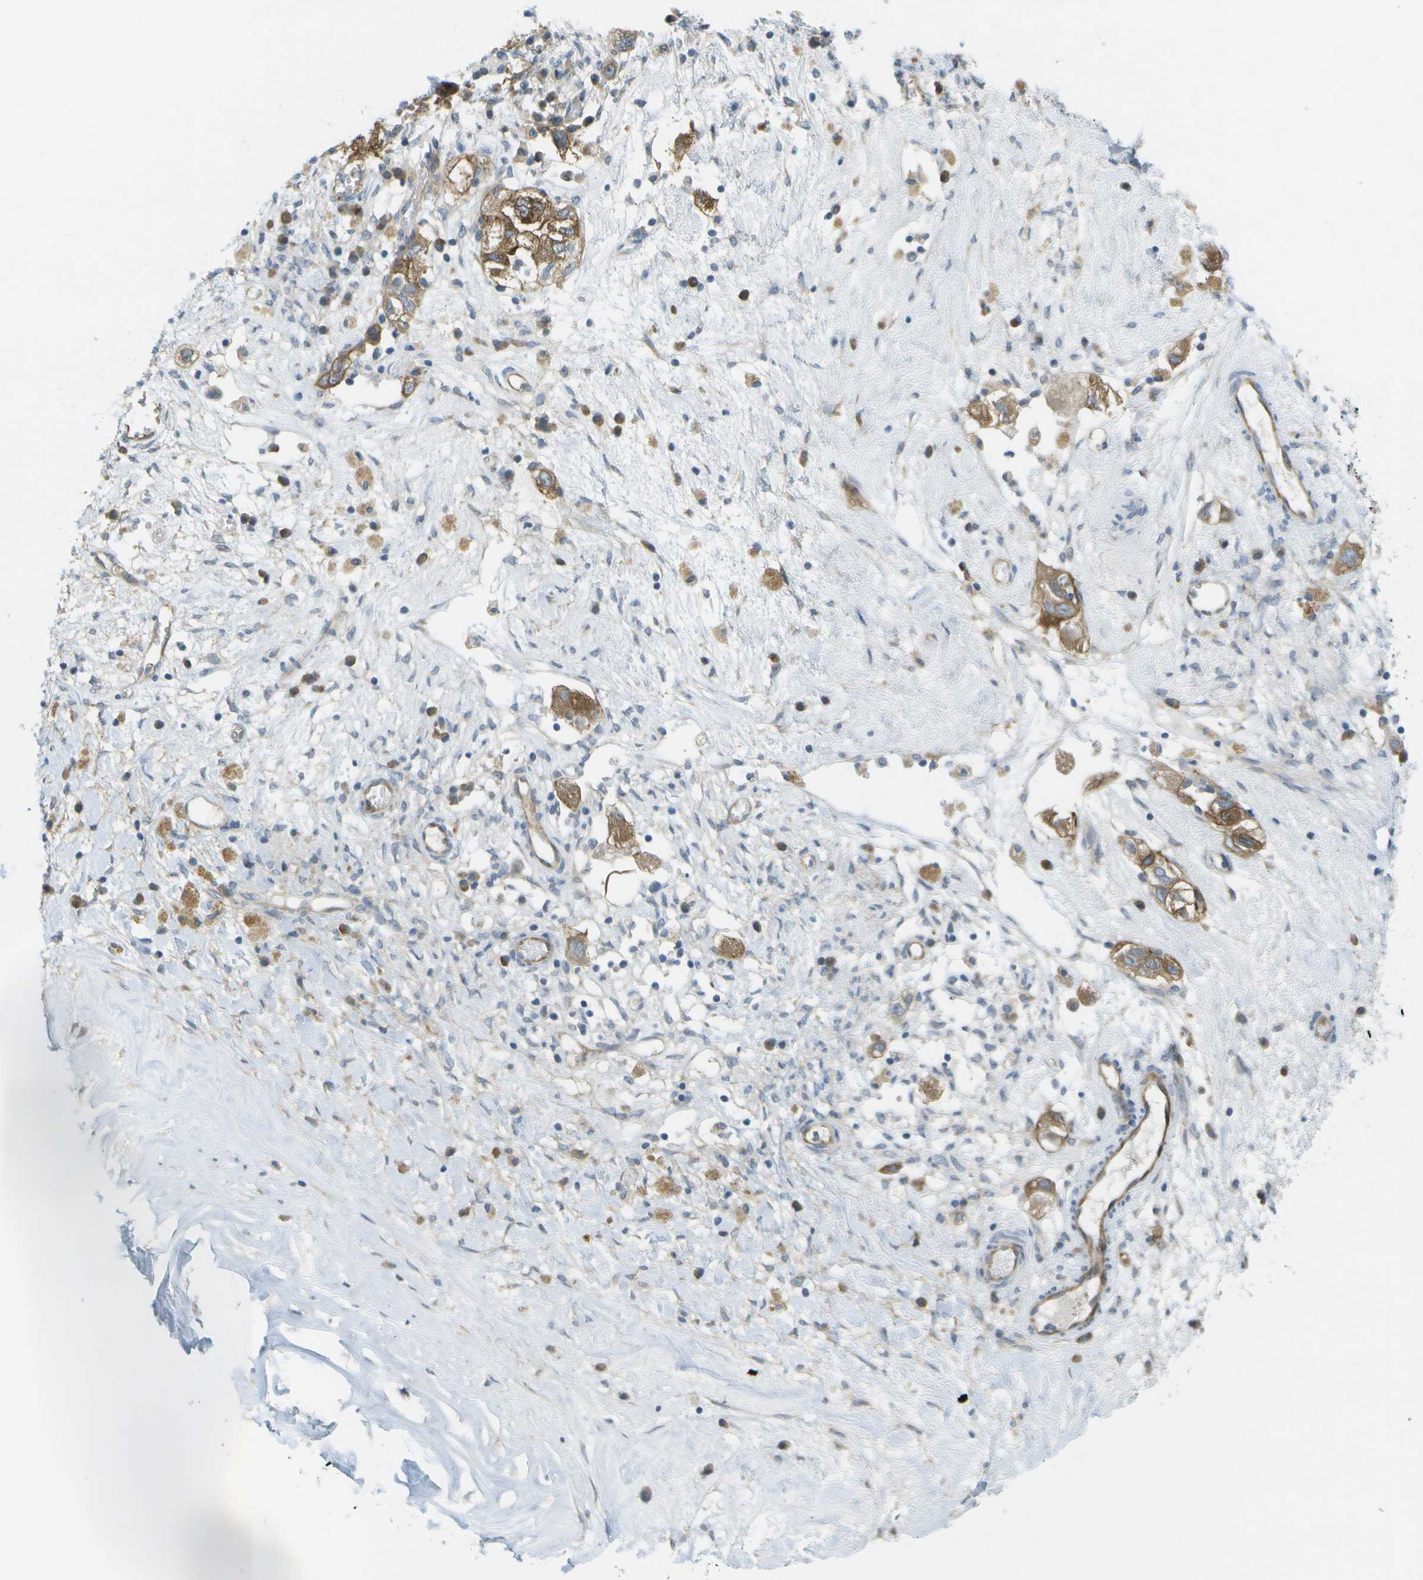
{"staining": {"intensity": "moderate", "quantity": ">75%", "location": "cytoplasmic/membranous"}, "tissue": "ovarian cancer", "cell_type": "Tumor cells", "image_type": "cancer", "snomed": [{"axis": "morphology", "description": "Carcinoma, NOS"}, {"axis": "morphology", "description": "Cystadenocarcinoma, serous, NOS"}, {"axis": "topography", "description": "Ovary"}], "caption": "Immunohistochemistry (IHC) (DAB) staining of human ovarian cancer (serous cystadenocarcinoma) demonstrates moderate cytoplasmic/membranous protein staining in approximately >75% of tumor cells.", "gene": "MARCHF8", "patient": {"sex": "female", "age": 69}}